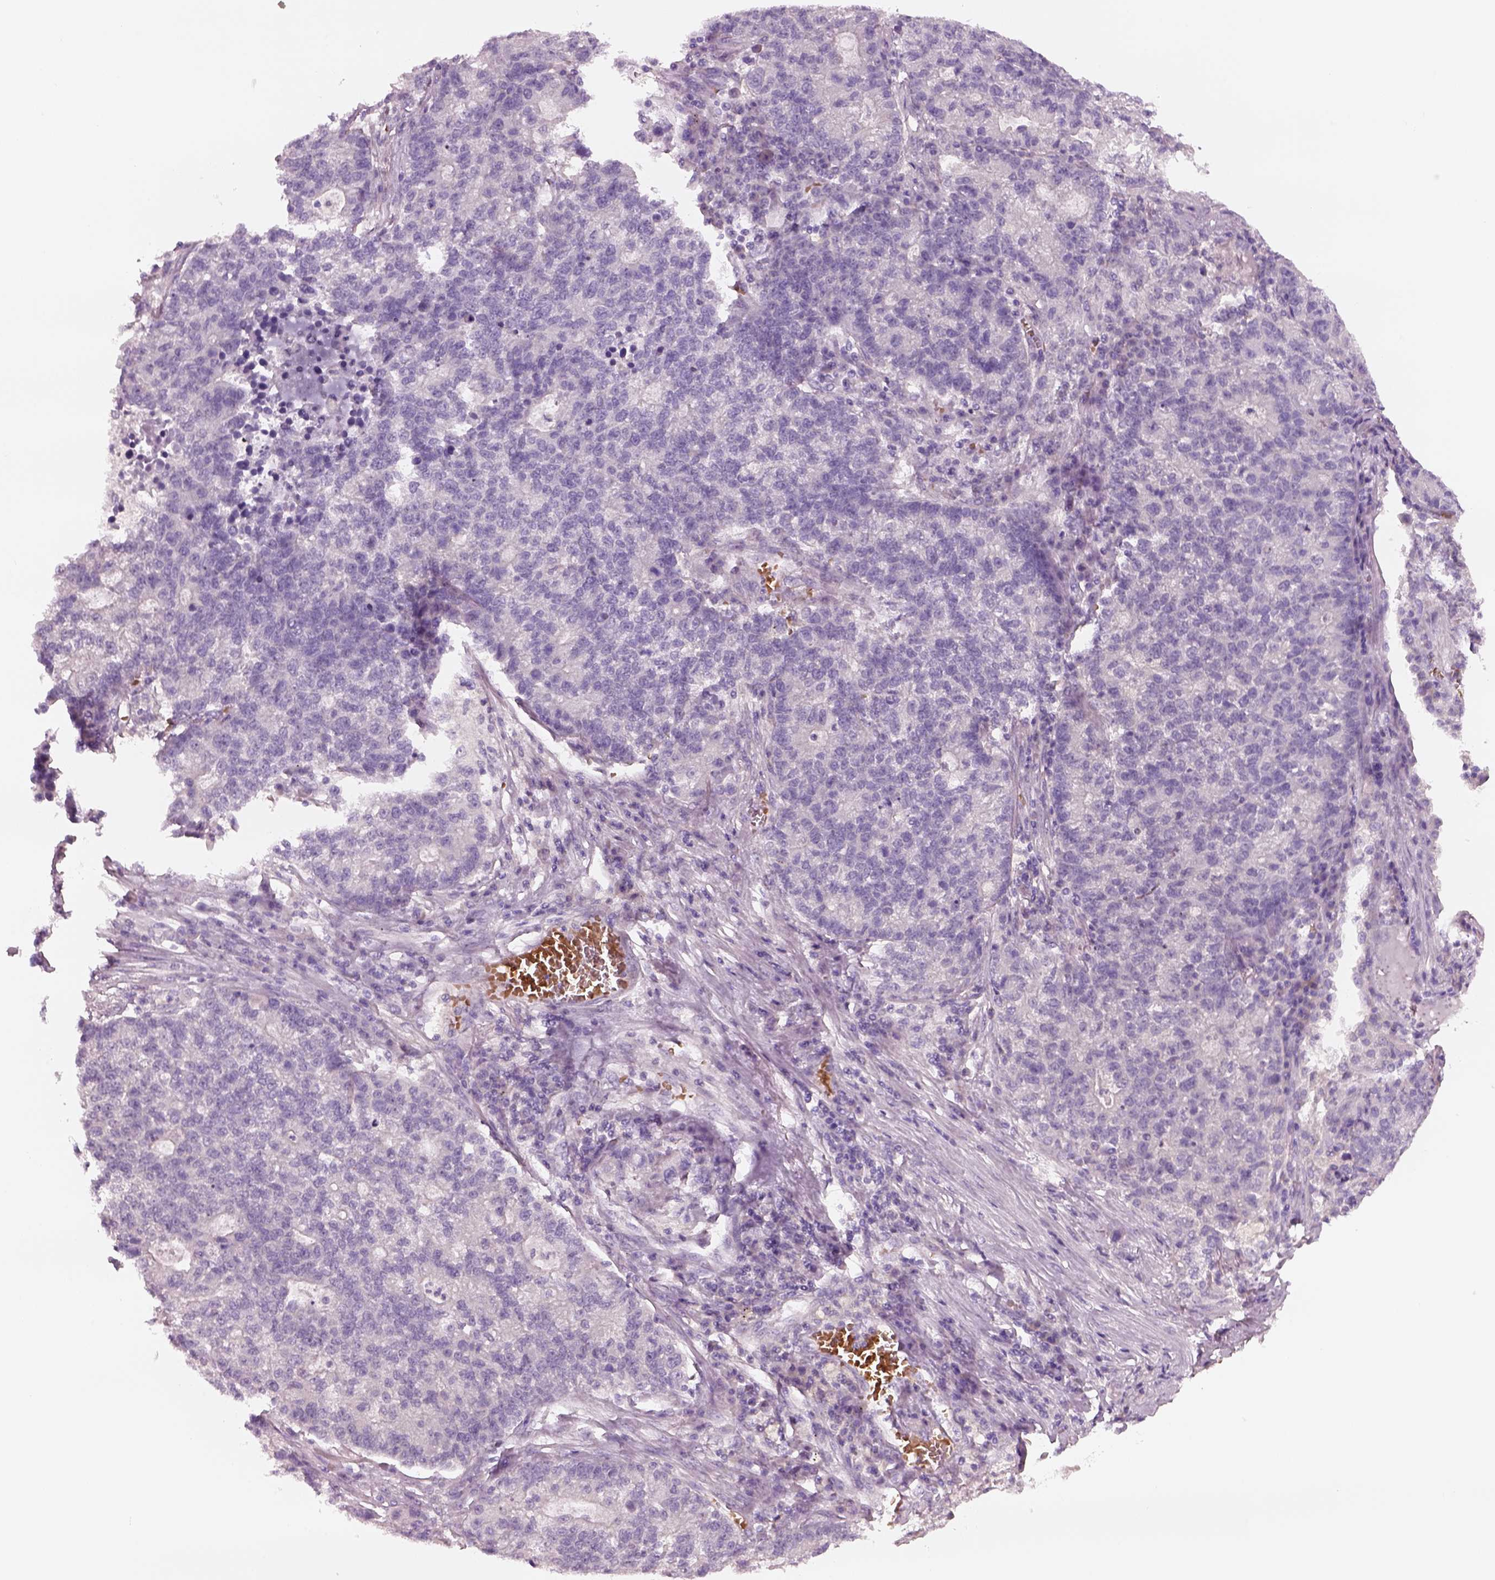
{"staining": {"intensity": "negative", "quantity": "none", "location": "none"}, "tissue": "lung cancer", "cell_type": "Tumor cells", "image_type": "cancer", "snomed": [{"axis": "morphology", "description": "Adenocarcinoma, NOS"}, {"axis": "topography", "description": "Lung"}], "caption": "Immunohistochemistry micrograph of neoplastic tissue: lung adenocarcinoma stained with DAB (3,3'-diaminobenzidine) shows no significant protein expression in tumor cells.", "gene": "ELSPBP1", "patient": {"sex": "male", "age": 57}}